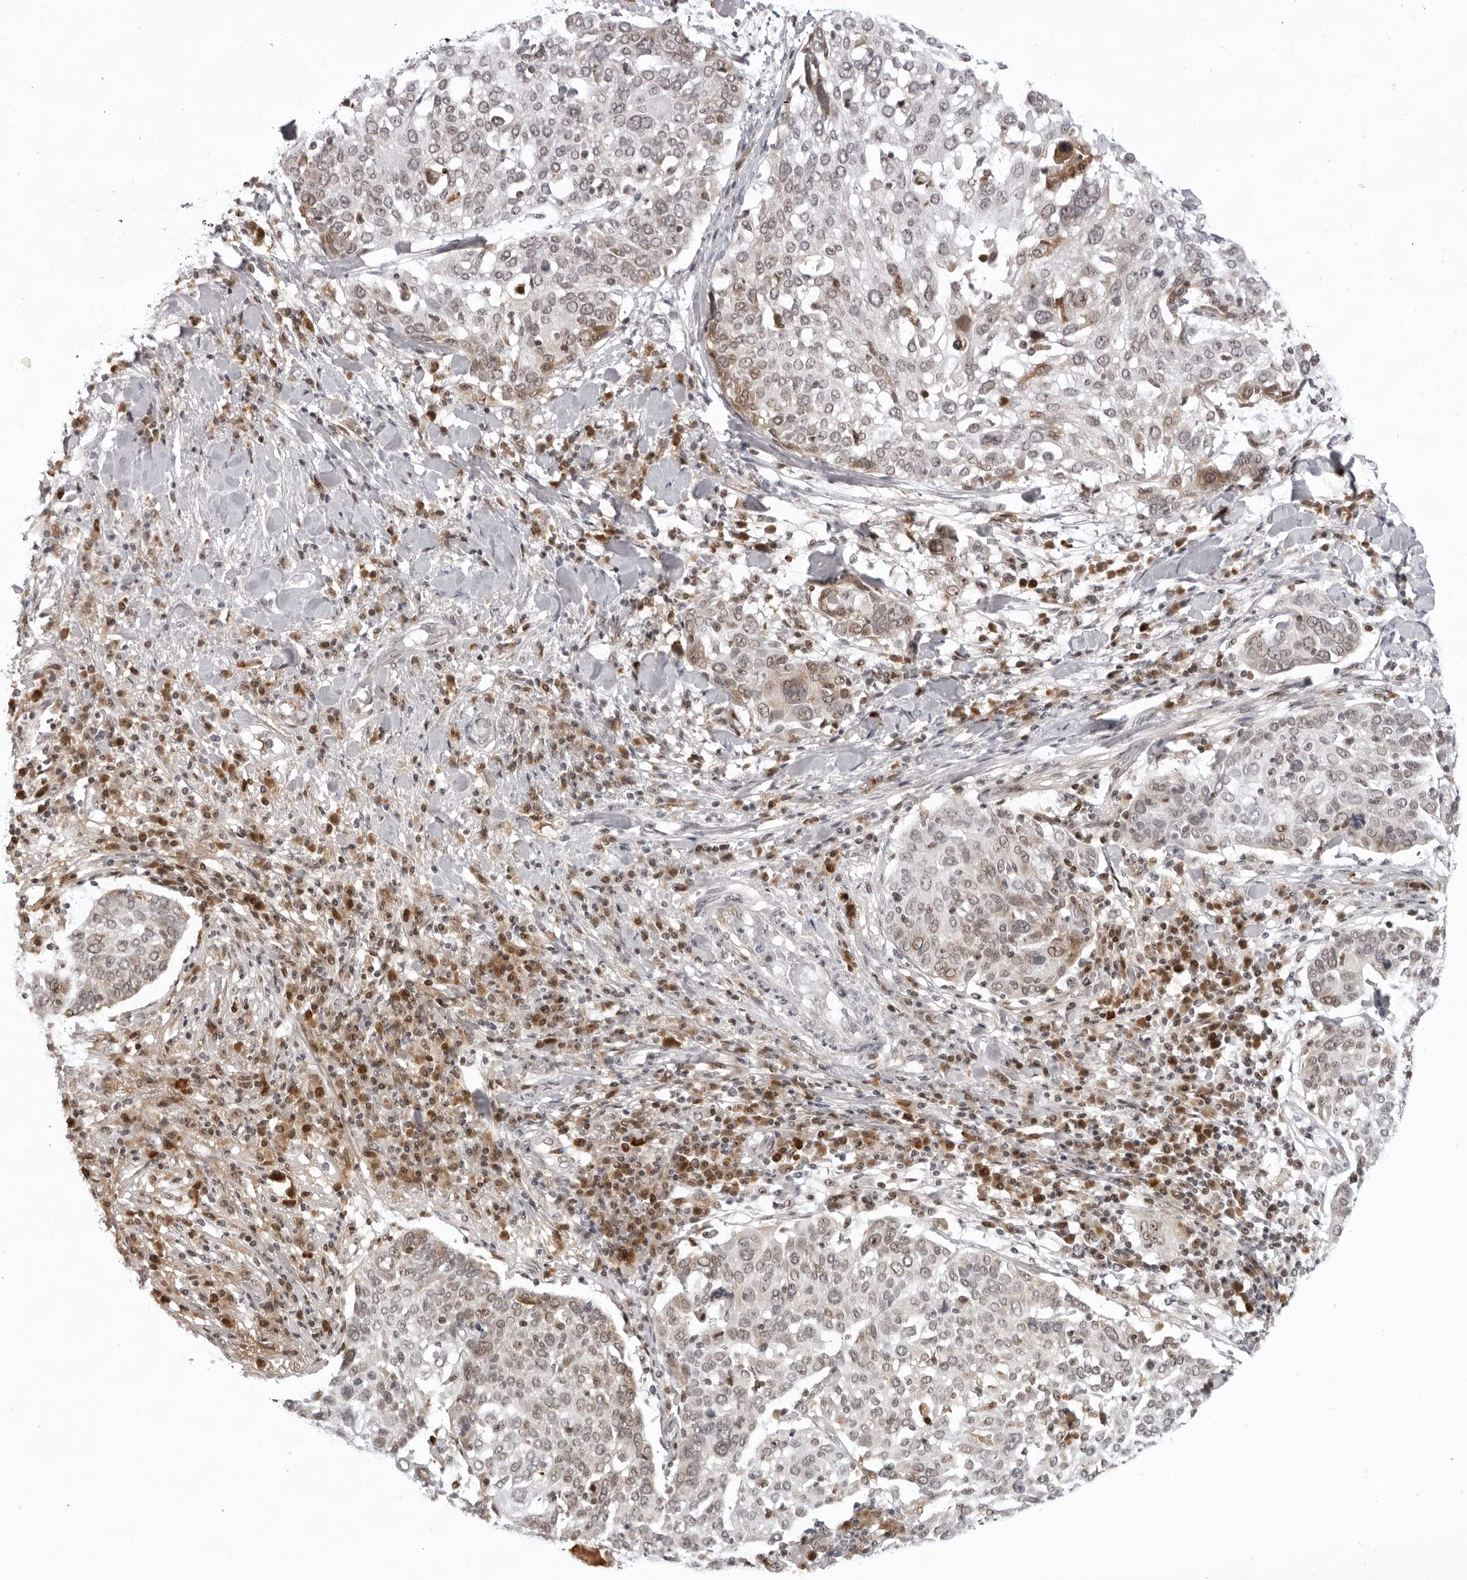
{"staining": {"intensity": "weak", "quantity": ">75%", "location": "cytoplasmic/membranous,nuclear"}, "tissue": "lung cancer", "cell_type": "Tumor cells", "image_type": "cancer", "snomed": [{"axis": "morphology", "description": "Squamous cell carcinoma, NOS"}, {"axis": "topography", "description": "Lung"}], "caption": "Immunohistochemistry histopathology image of neoplastic tissue: squamous cell carcinoma (lung) stained using immunohistochemistry (IHC) displays low levels of weak protein expression localized specifically in the cytoplasmic/membranous and nuclear of tumor cells, appearing as a cytoplasmic/membranous and nuclear brown color.", "gene": "EXOSC10", "patient": {"sex": "male", "age": 65}}